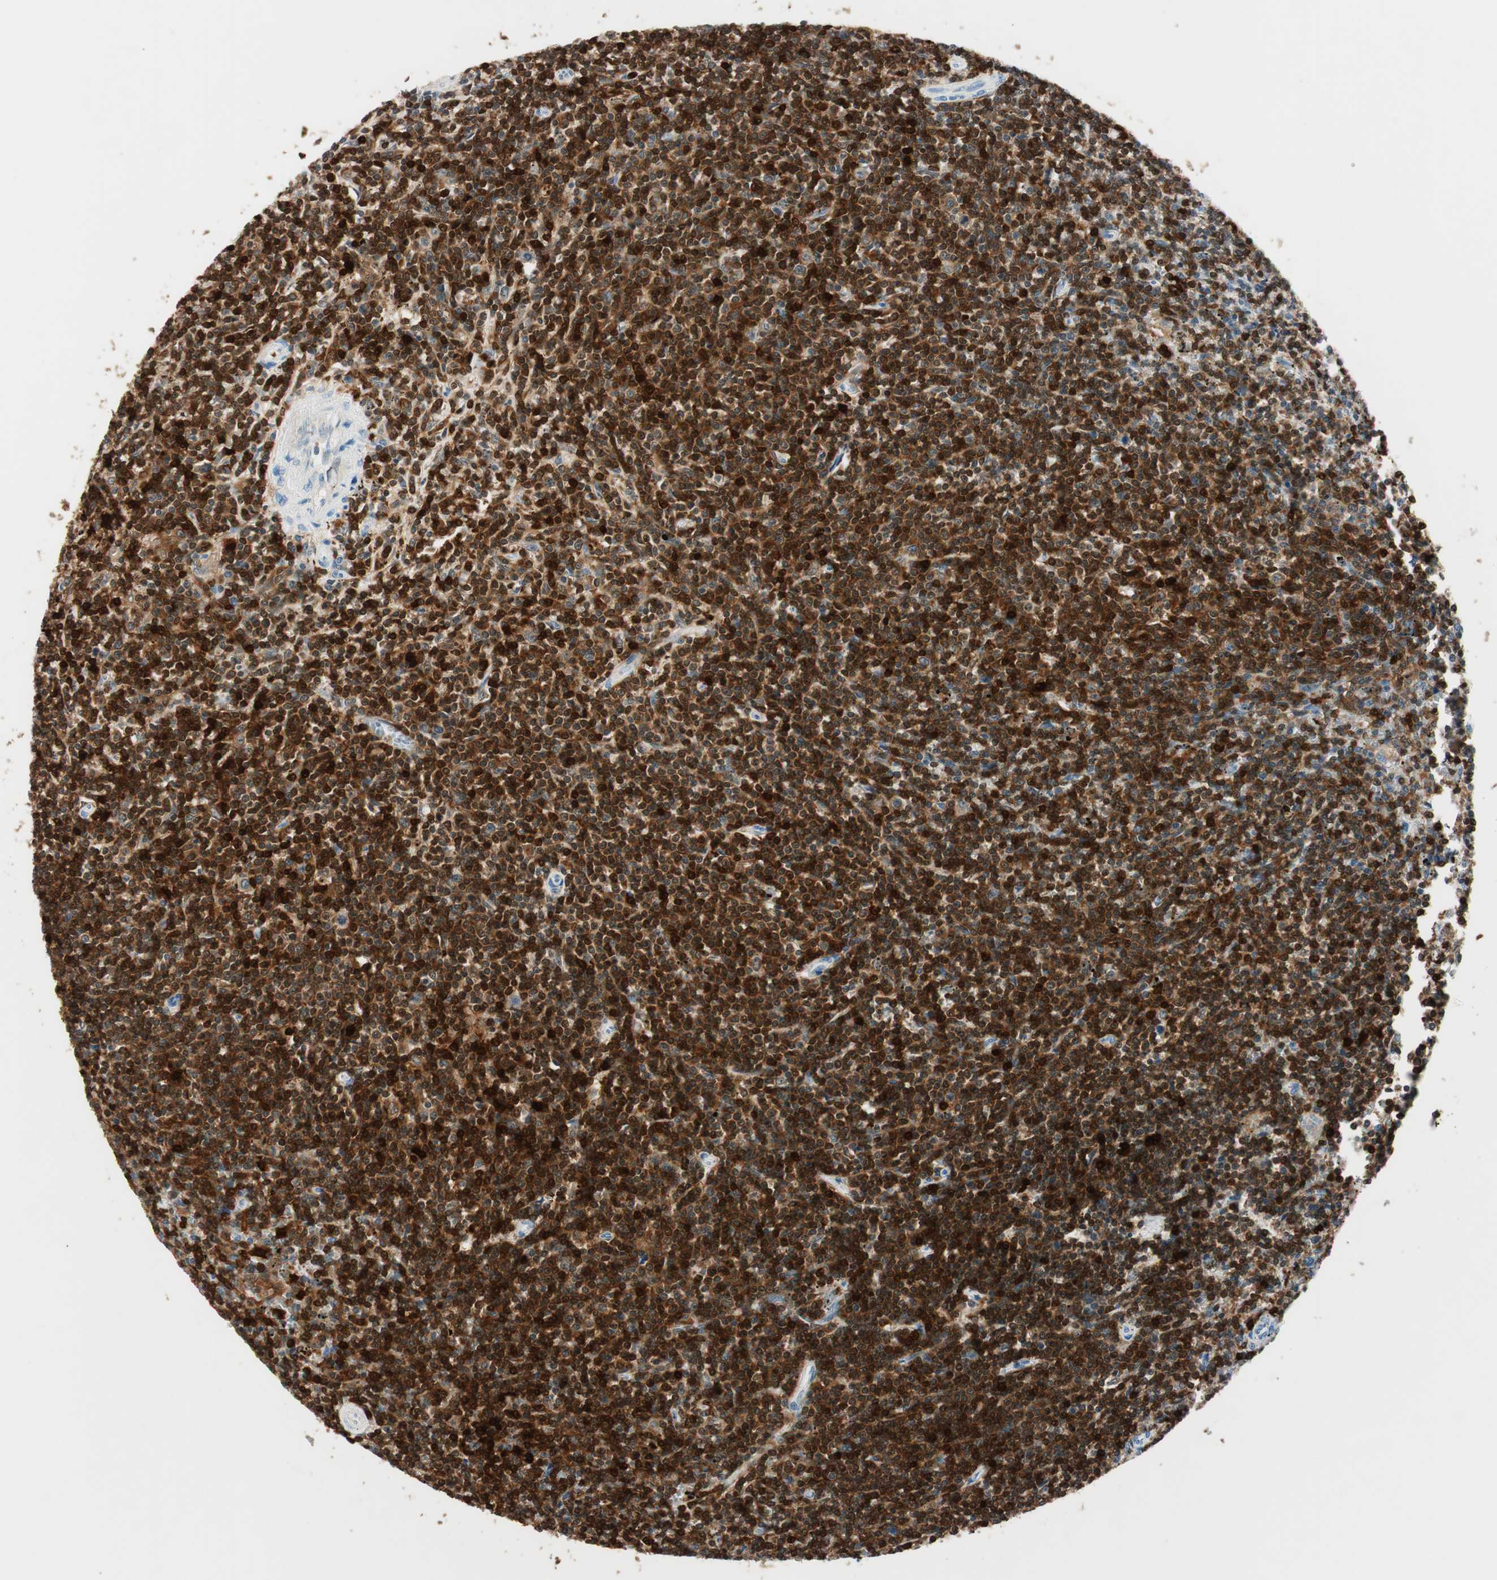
{"staining": {"intensity": "strong", "quantity": ">75%", "location": "cytoplasmic/membranous,nuclear"}, "tissue": "lymphoma", "cell_type": "Tumor cells", "image_type": "cancer", "snomed": [{"axis": "morphology", "description": "Malignant lymphoma, non-Hodgkin's type, Low grade"}, {"axis": "topography", "description": "Spleen"}], "caption": "Low-grade malignant lymphoma, non-Hodgkin's type tissue reveals strong cytoplasmic/membranous and nuclear expression in about >75% of tumor cells (Stains: DAB in brown, nuclei in blue, Microscopy: brightfield microscopy at high magnification).", "gene": "COTL1", "patient": {"sex": "male", "age": 76}}